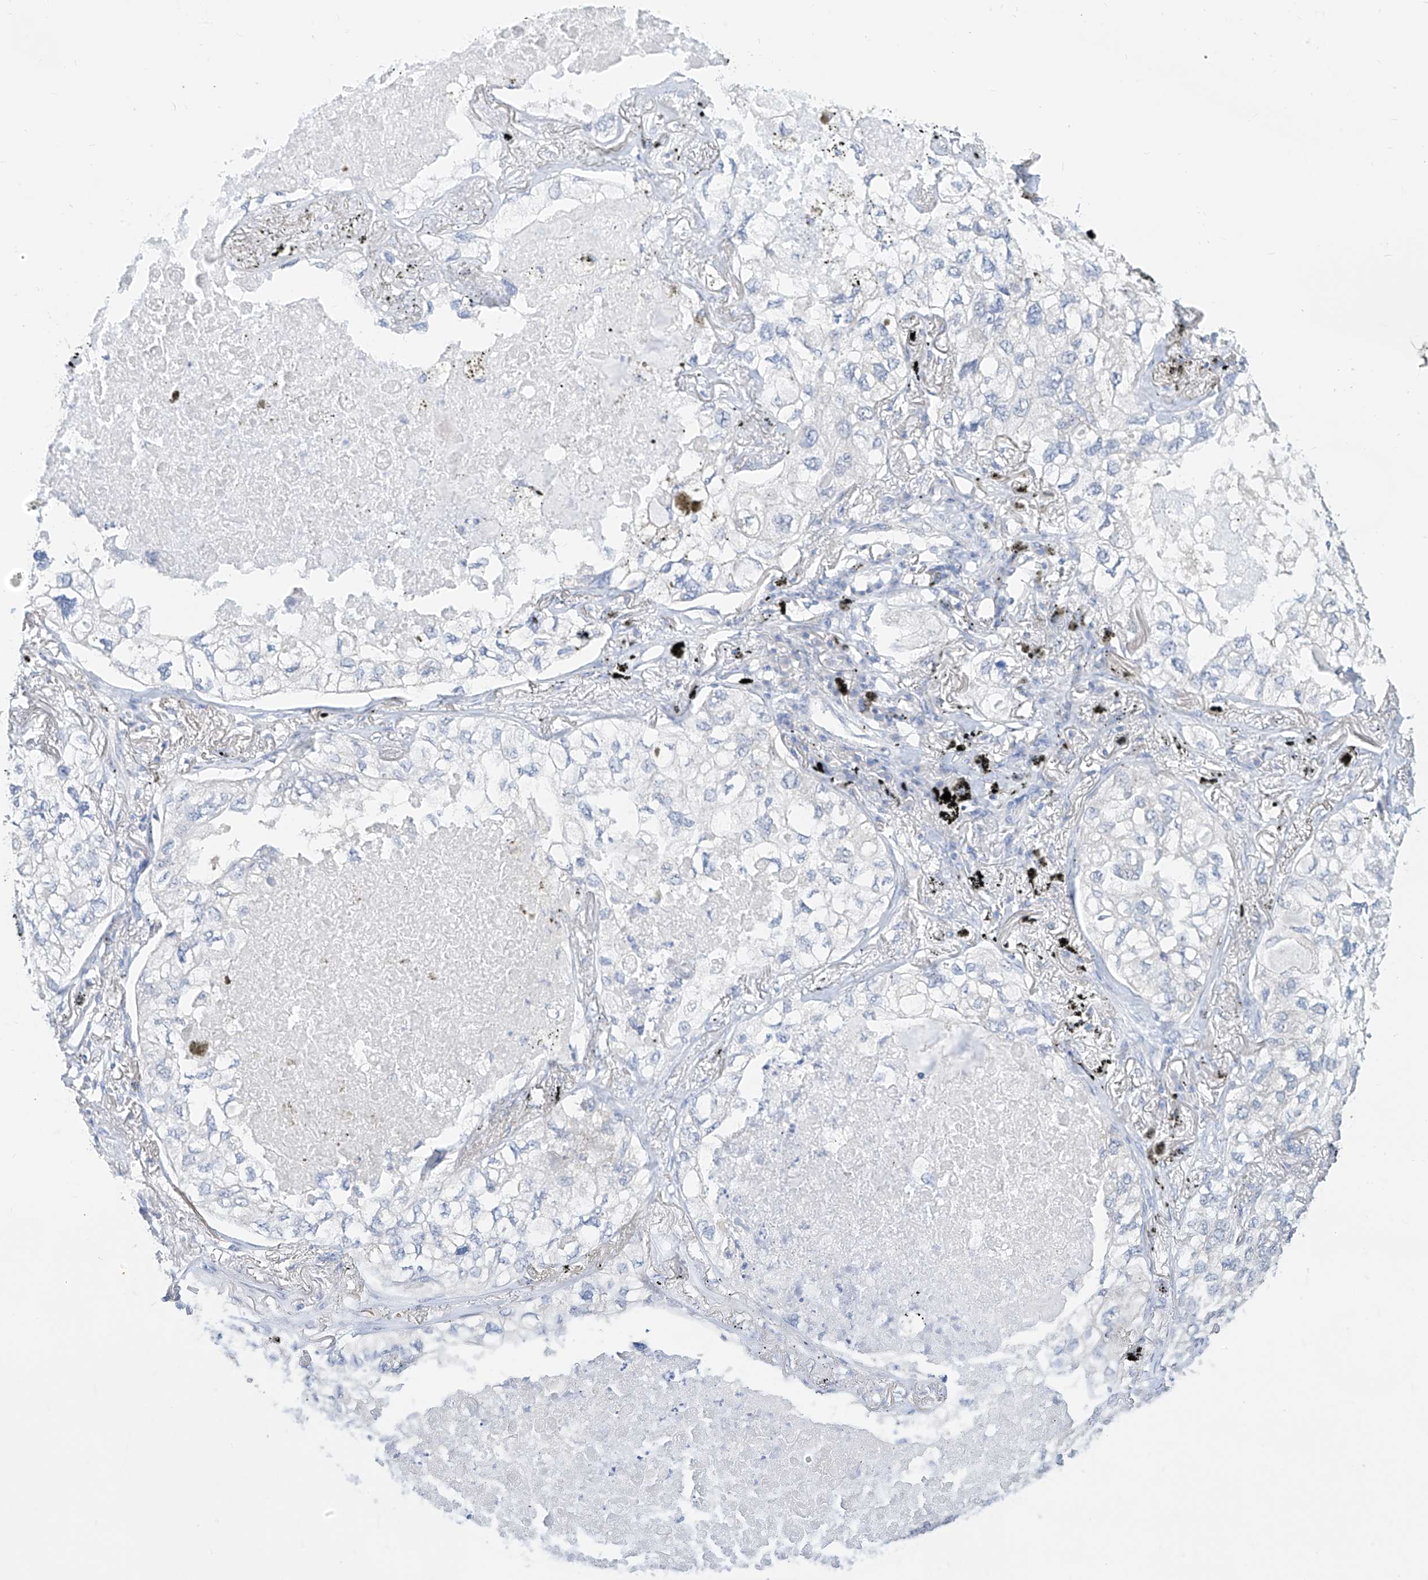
{"staining": {"intensity": "negative", "quantity": "none", "location": "none"}, "tissue": "lung cancer", "cell_type": "Tumor cells", "image_type": "cancer", "snomed": [{"axis": "morphology", "description": "Adenocarcinoma, NOS"}, {"axis": "topography", "description": "Lung"}], "caption": "Lung cancer stained for a protein using immunohistochemistry (IHC) shows no positivity tumor cells.", "gene": "ZZEF1", "patient": {"sex": "male", "age": 65}}